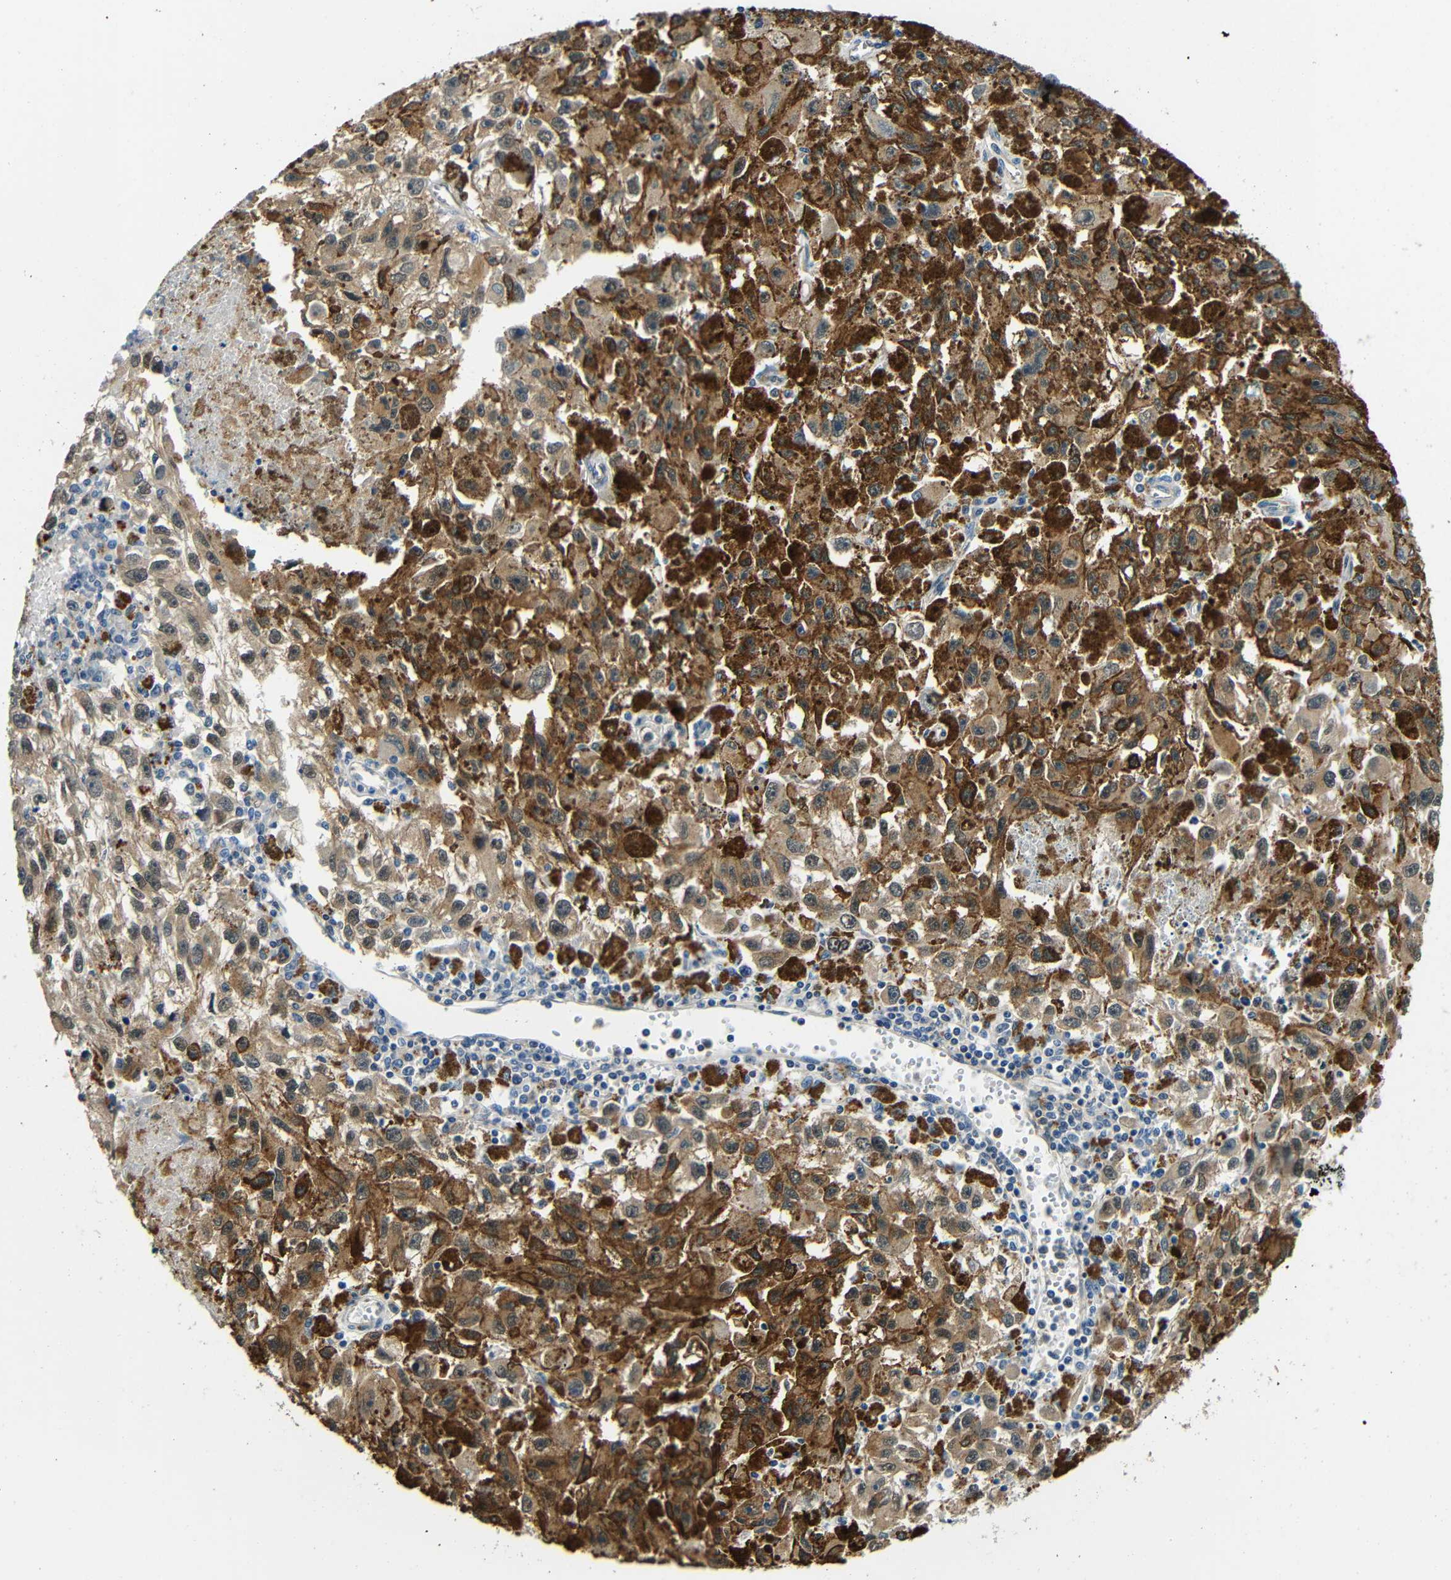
{"staining": {"intensity": "moderate", "quantity": ">75%", "location": "cytoplasmic/membranous"}, "tissue": "melanoma", "cell_type": "Tumor cells", "image_type": "cancer", "snomed": [{"axis": "morphology", "description": "Malignant melanoma, NOS"}, {"axis": "topography", "description": "Skin"}], "caption": "A histopathology image of malignant melanoma stained for a protein displays moderate cytoplasmic/membranous brown staining in tumor cells. (brown staining indicates protein expression, while blue staining denotes nuclei).", "gene": "ADAP1", "patient": {"sex": "female", "age": 104}}